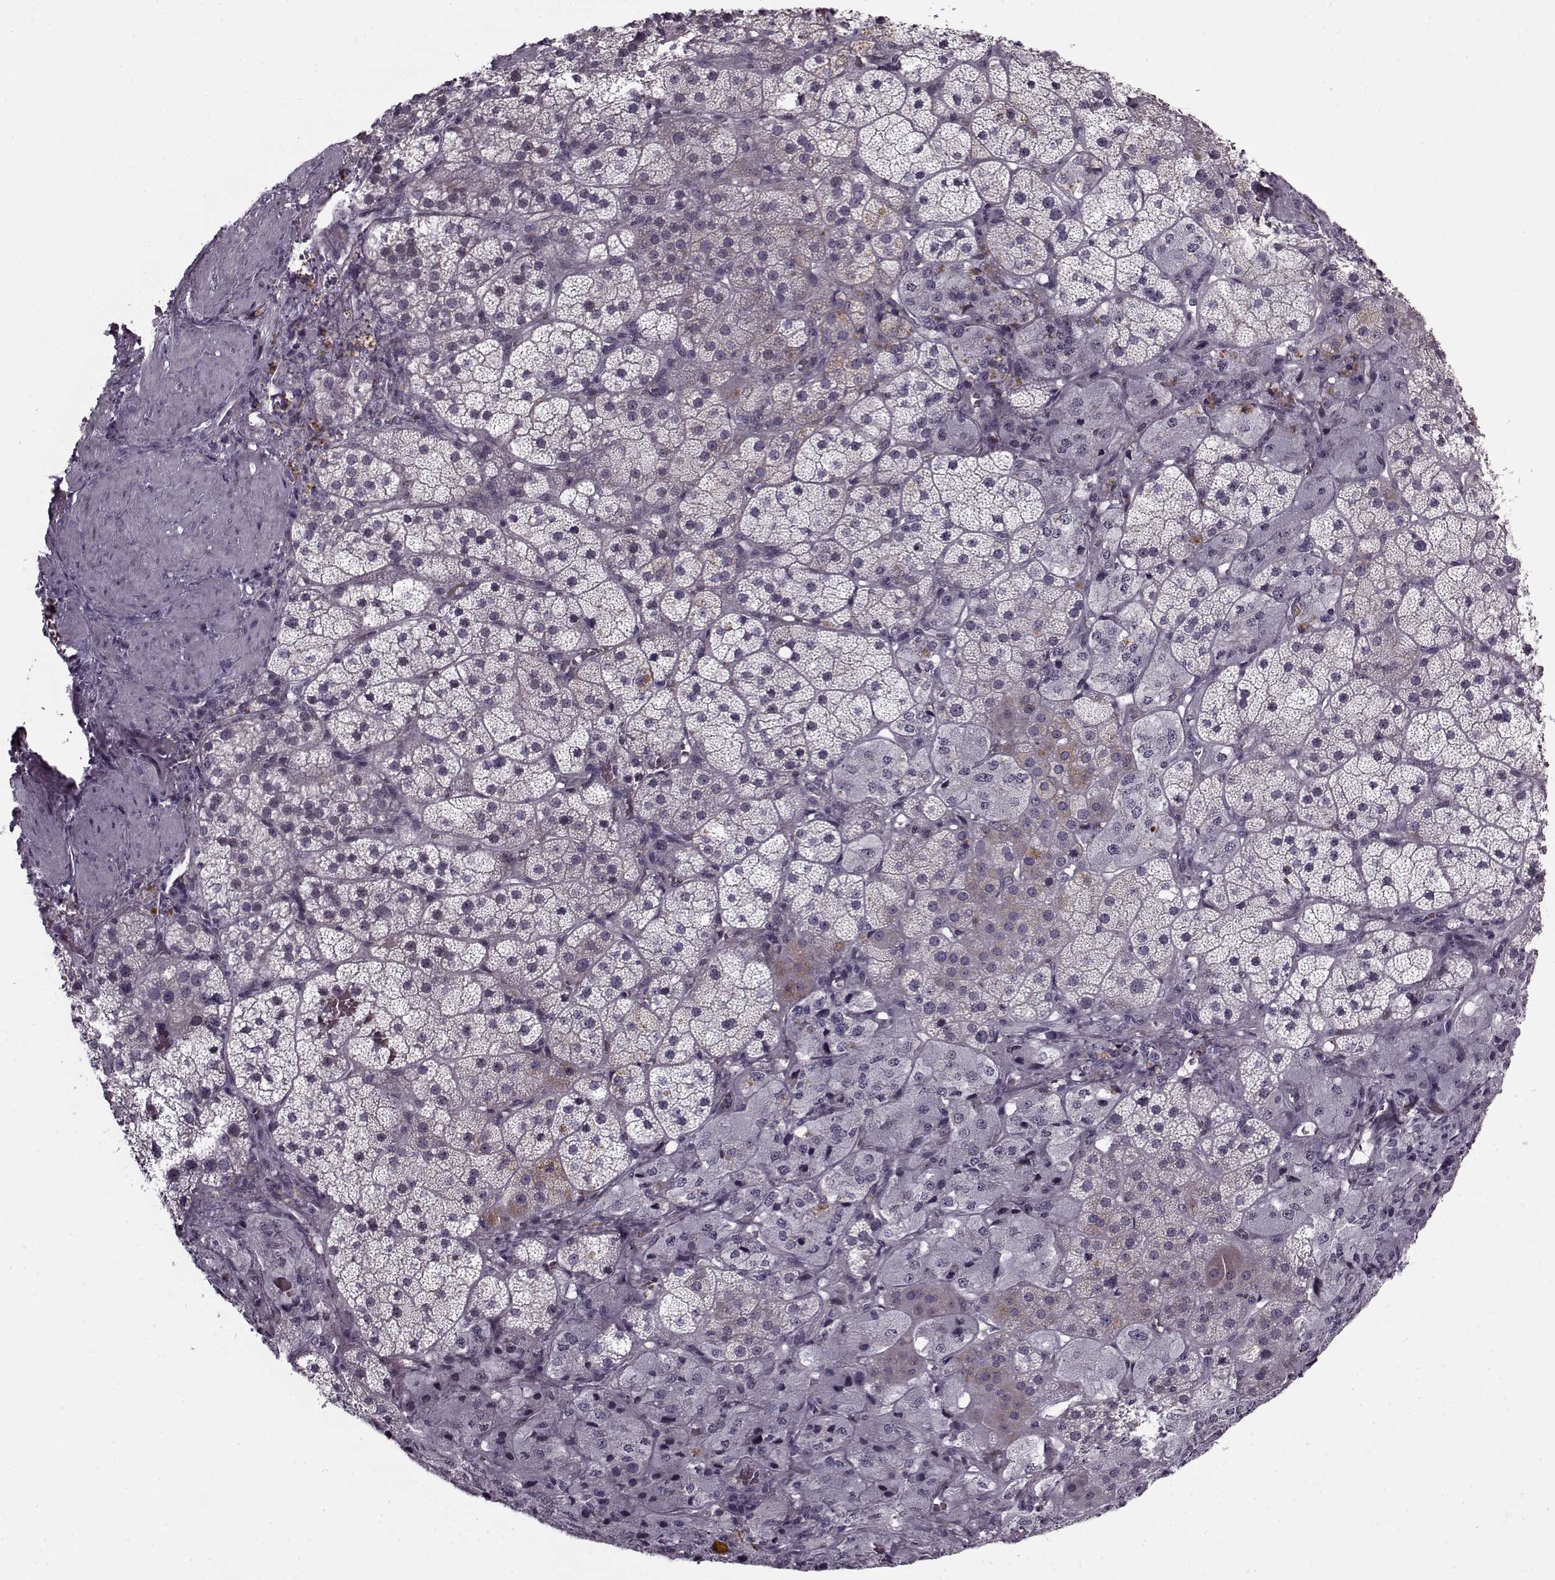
{"staining": {"intensity": "moderate", "quantity": "<25%", "location": "cytoplasmic/membranous"}, "tissue": "adrenal gland", "cell_type": "Glandular cells", "image_type": "normal", "snomed": [{"axis": "morphology", "description": "Normal tissue, NOS"}, {"axis": "topography", "description": "Adrenal gland"}], "caption": "Protein expression by immunohistochemistry (IHC) demonstrates moderate cytoplasmic/membranous positivity in about <25% of glandular cells in unremarkable adrenal gland.", "gene": "KRT9", "patient": {"sex": "male", "age": 57}}